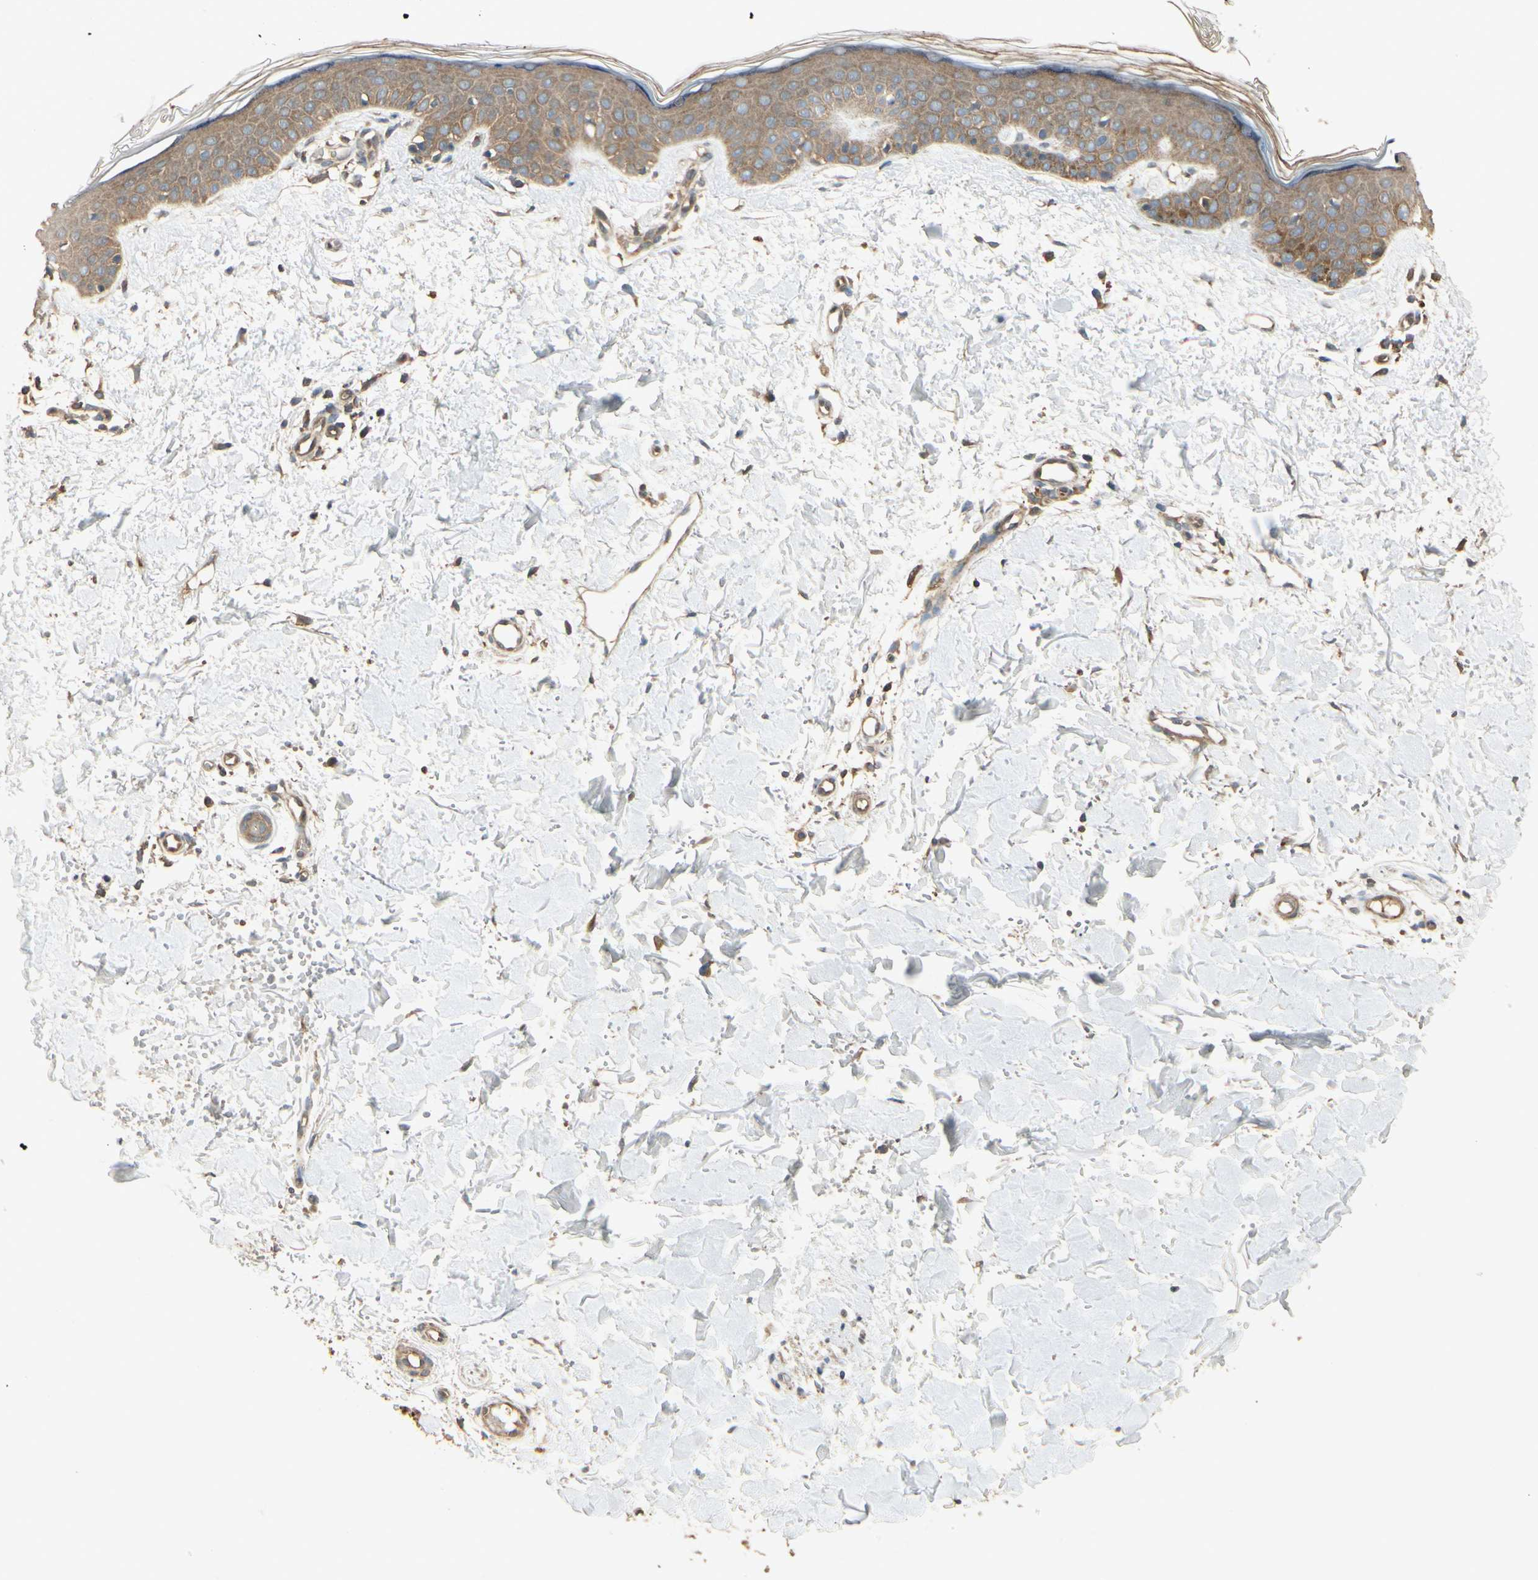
{"staining": {"intensity": "negative", "quantity": "none", "location": "none"}, "tissue": "skin", "cell_type": "Fibroblasts", "image_type": "normal", "snomed": [{"axis": "morphology", "description": "Normal tissue, NOS"}, {"axis": "topography", "description": "Skin"}], "caption": "This is an immunohistochemistry (IHC) histopathology image of normal human skin. There is no expression in fibroblasts.", "gene": "CCT7", "patient": {"sex": "female", "age": 56}}